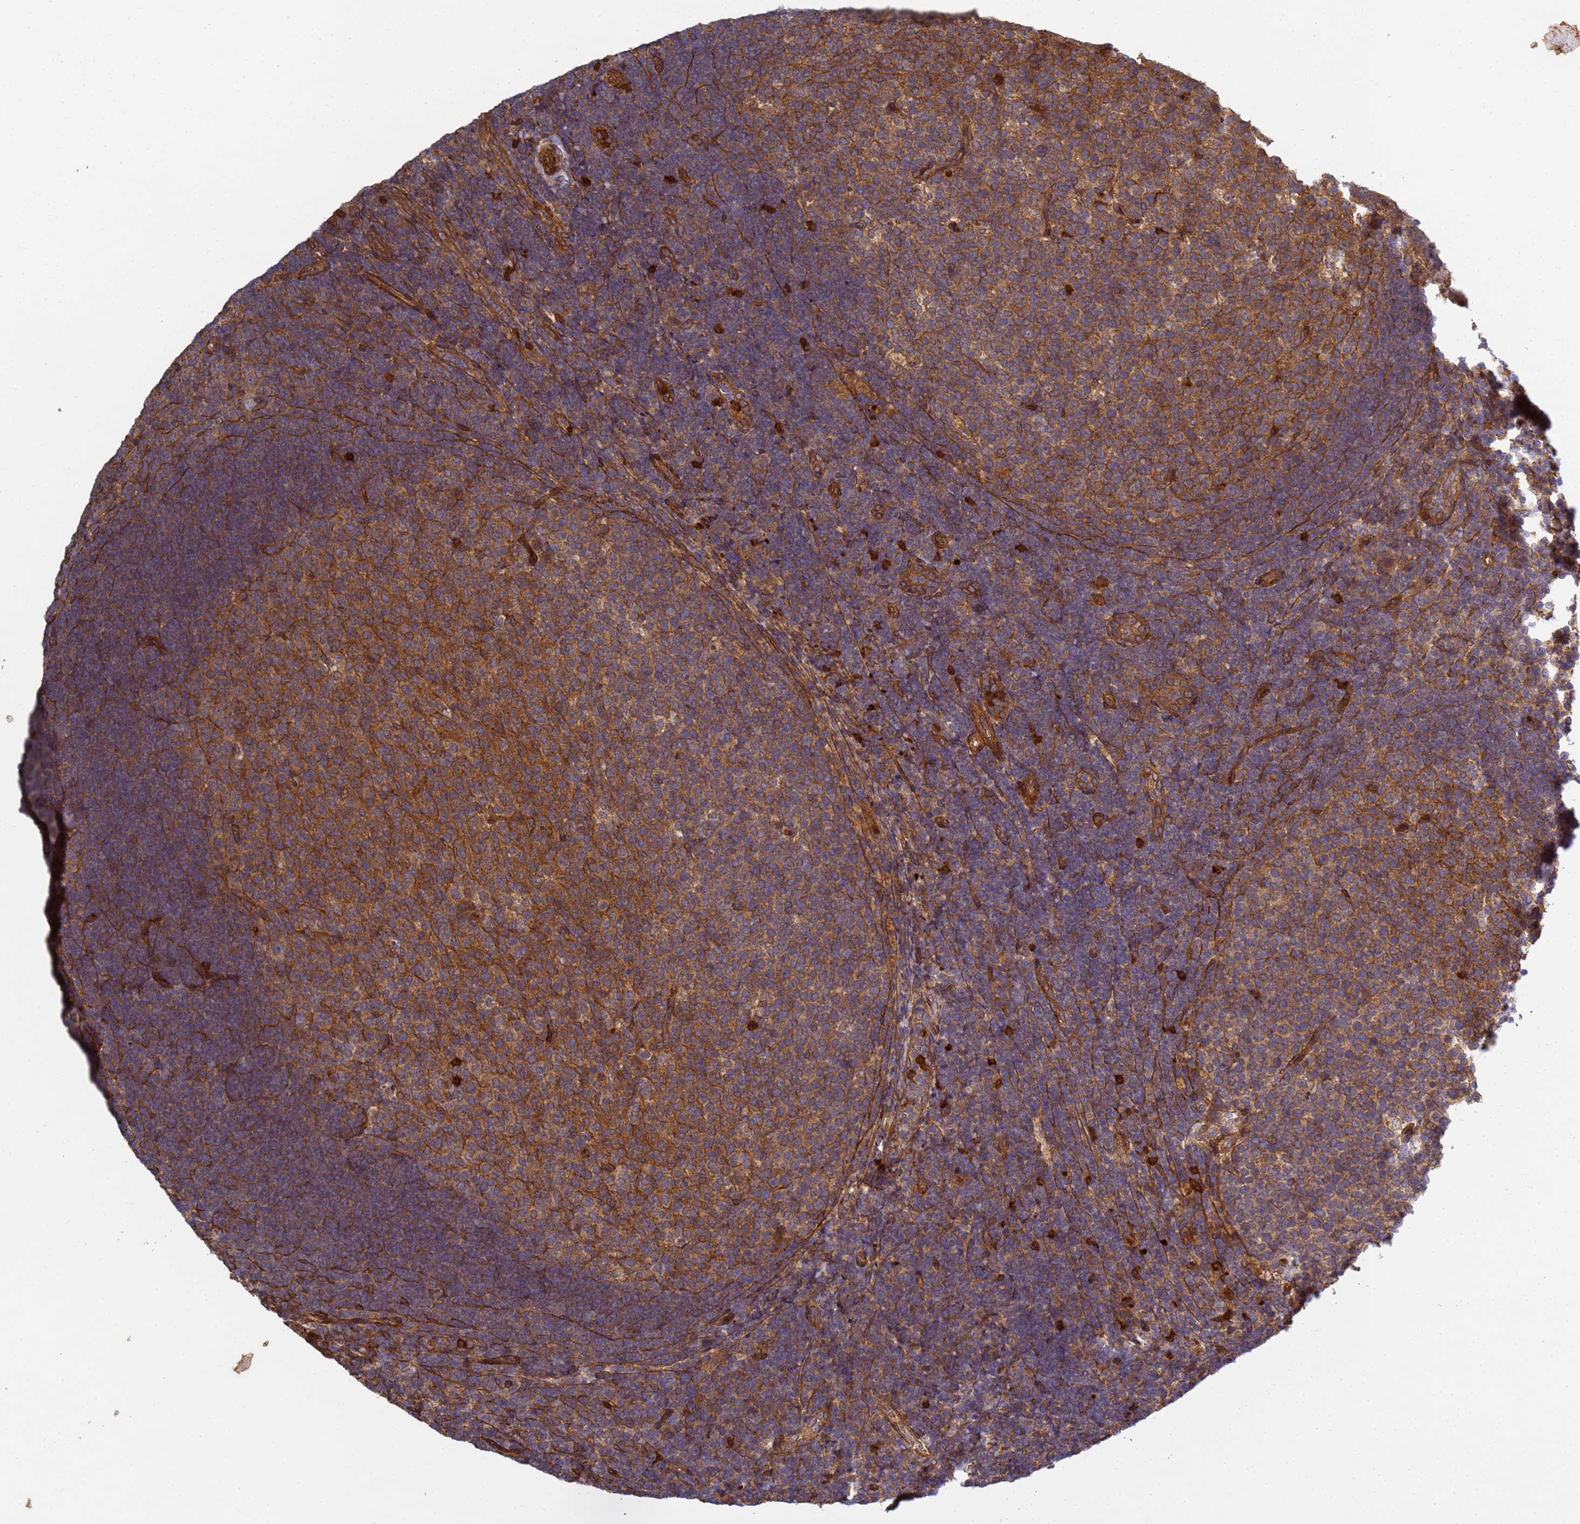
{"staining": {"intensity": "moderate", "quantity": ">75%", "location": "cytoplasmic/membranous"}, "tissue": "tonsil", "cell_type": "Germinal center cells", "image_type": "normal", "snomed": [{"axis": "morphology", "description": "Normal tissue, NOS"}, {"axis": "topography", "description": "Tonsil"}], "caption": "Germinal center cells reveal moderate cytoplasmic/membranous staining in approximately >75% of cells in unremarkable tonsil. (DAB (3,3'-diaminobenzidine) IHC with brightfield microscopy, high magnification).", "gene": "C8orf34", "patient": {"sex": "female", "age": 10}}